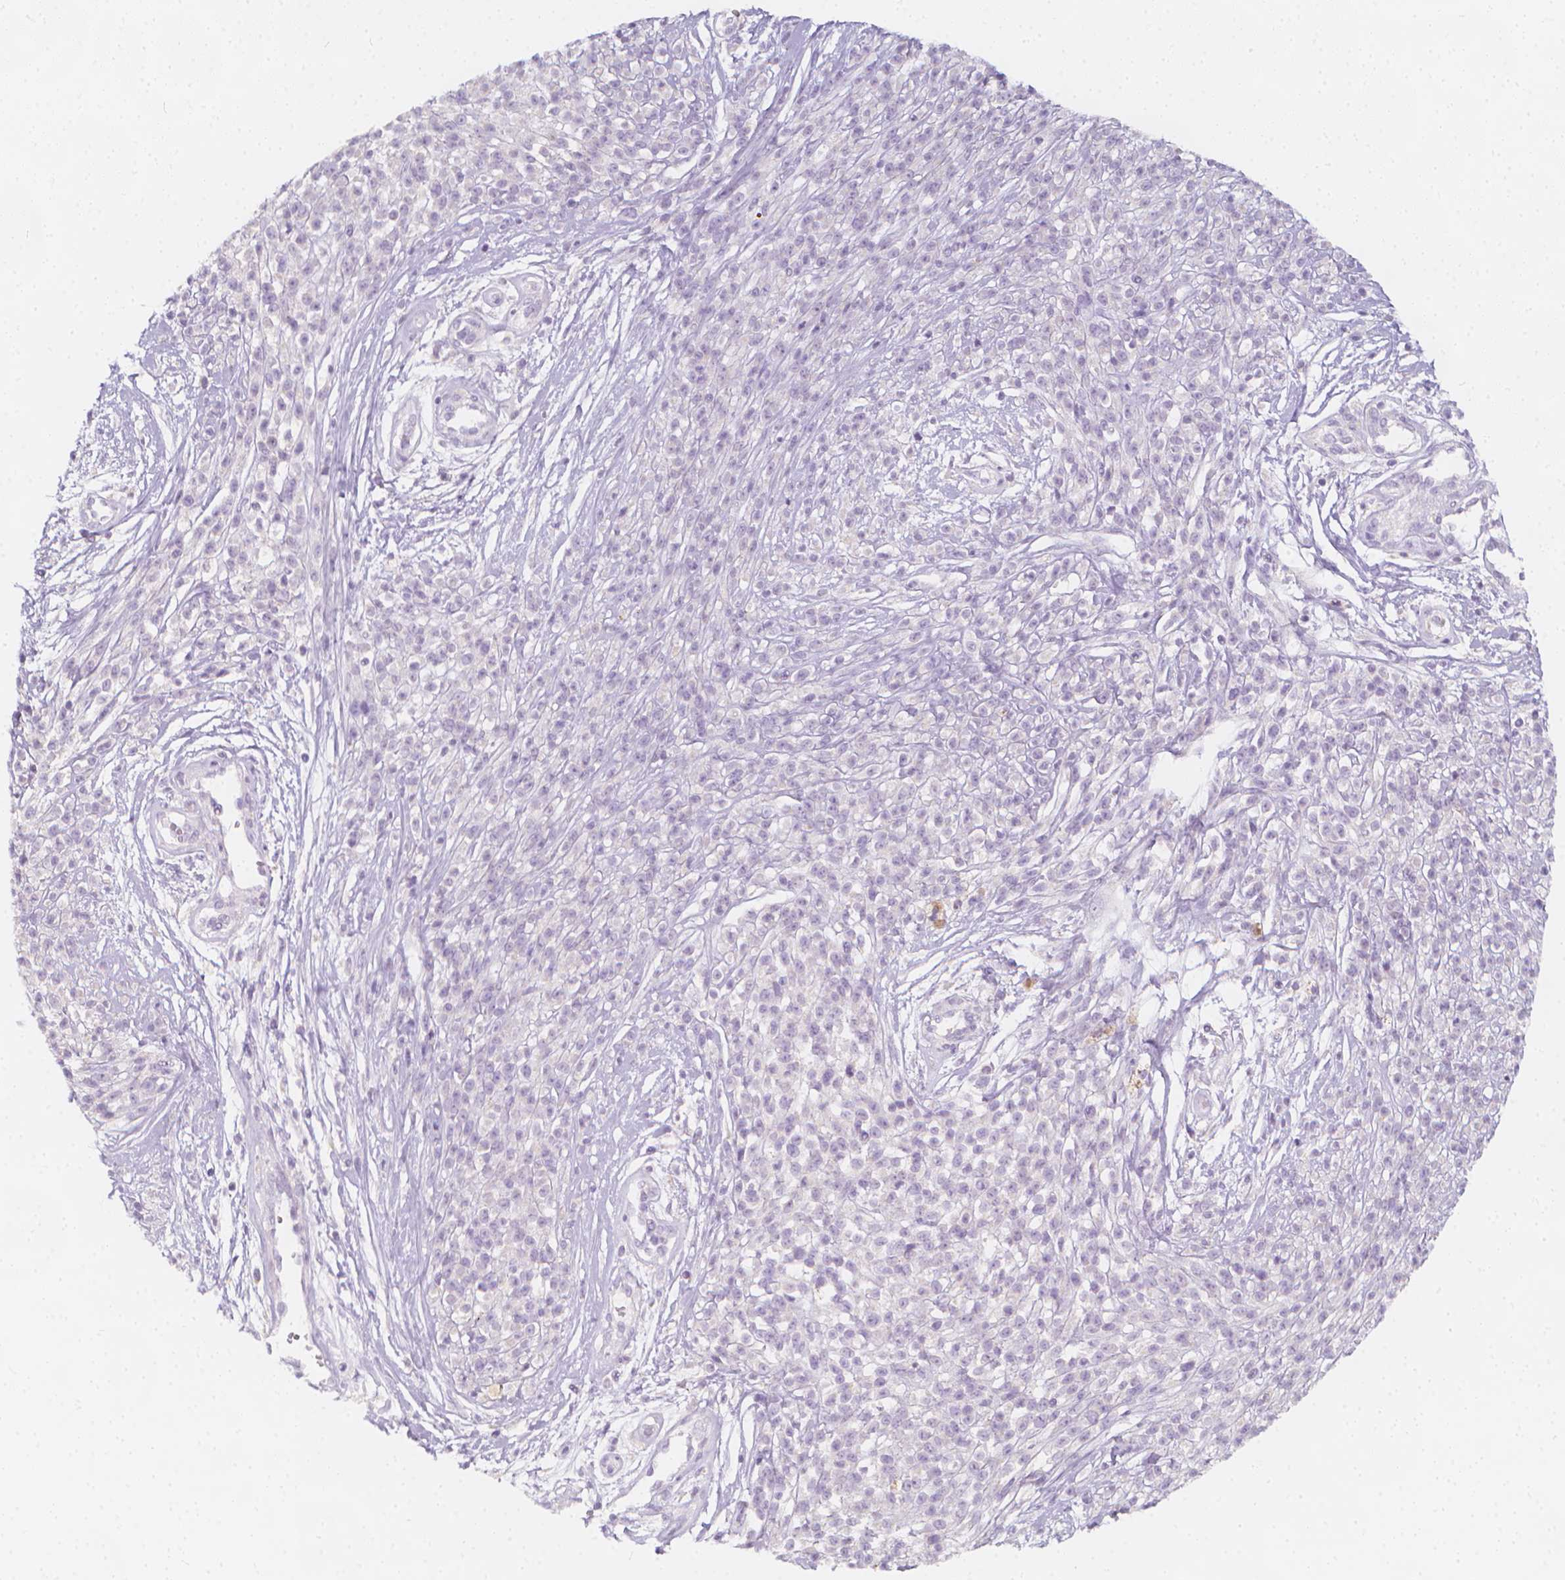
{"staining": {"intensity": "negative", "quantity": "none", "location": "none"}, "tissue": "melanoma", "cell_type": "Tumor cells", "image_type": "cancer", "snomed": [{"axis": "morphology", "description": "Malignant melanoma, NOS"}, {"axis": "topography", "description": "Skin"}, {"axis": "topography", "description": "Skin of trunk"}], "caption": "This is an immunohistochemistry photomicrograph of human malignant melanoma. There is no expression in tumor cells.", "gene": "RBFOX1", "patient": {"sex": "male", "age": 74}}